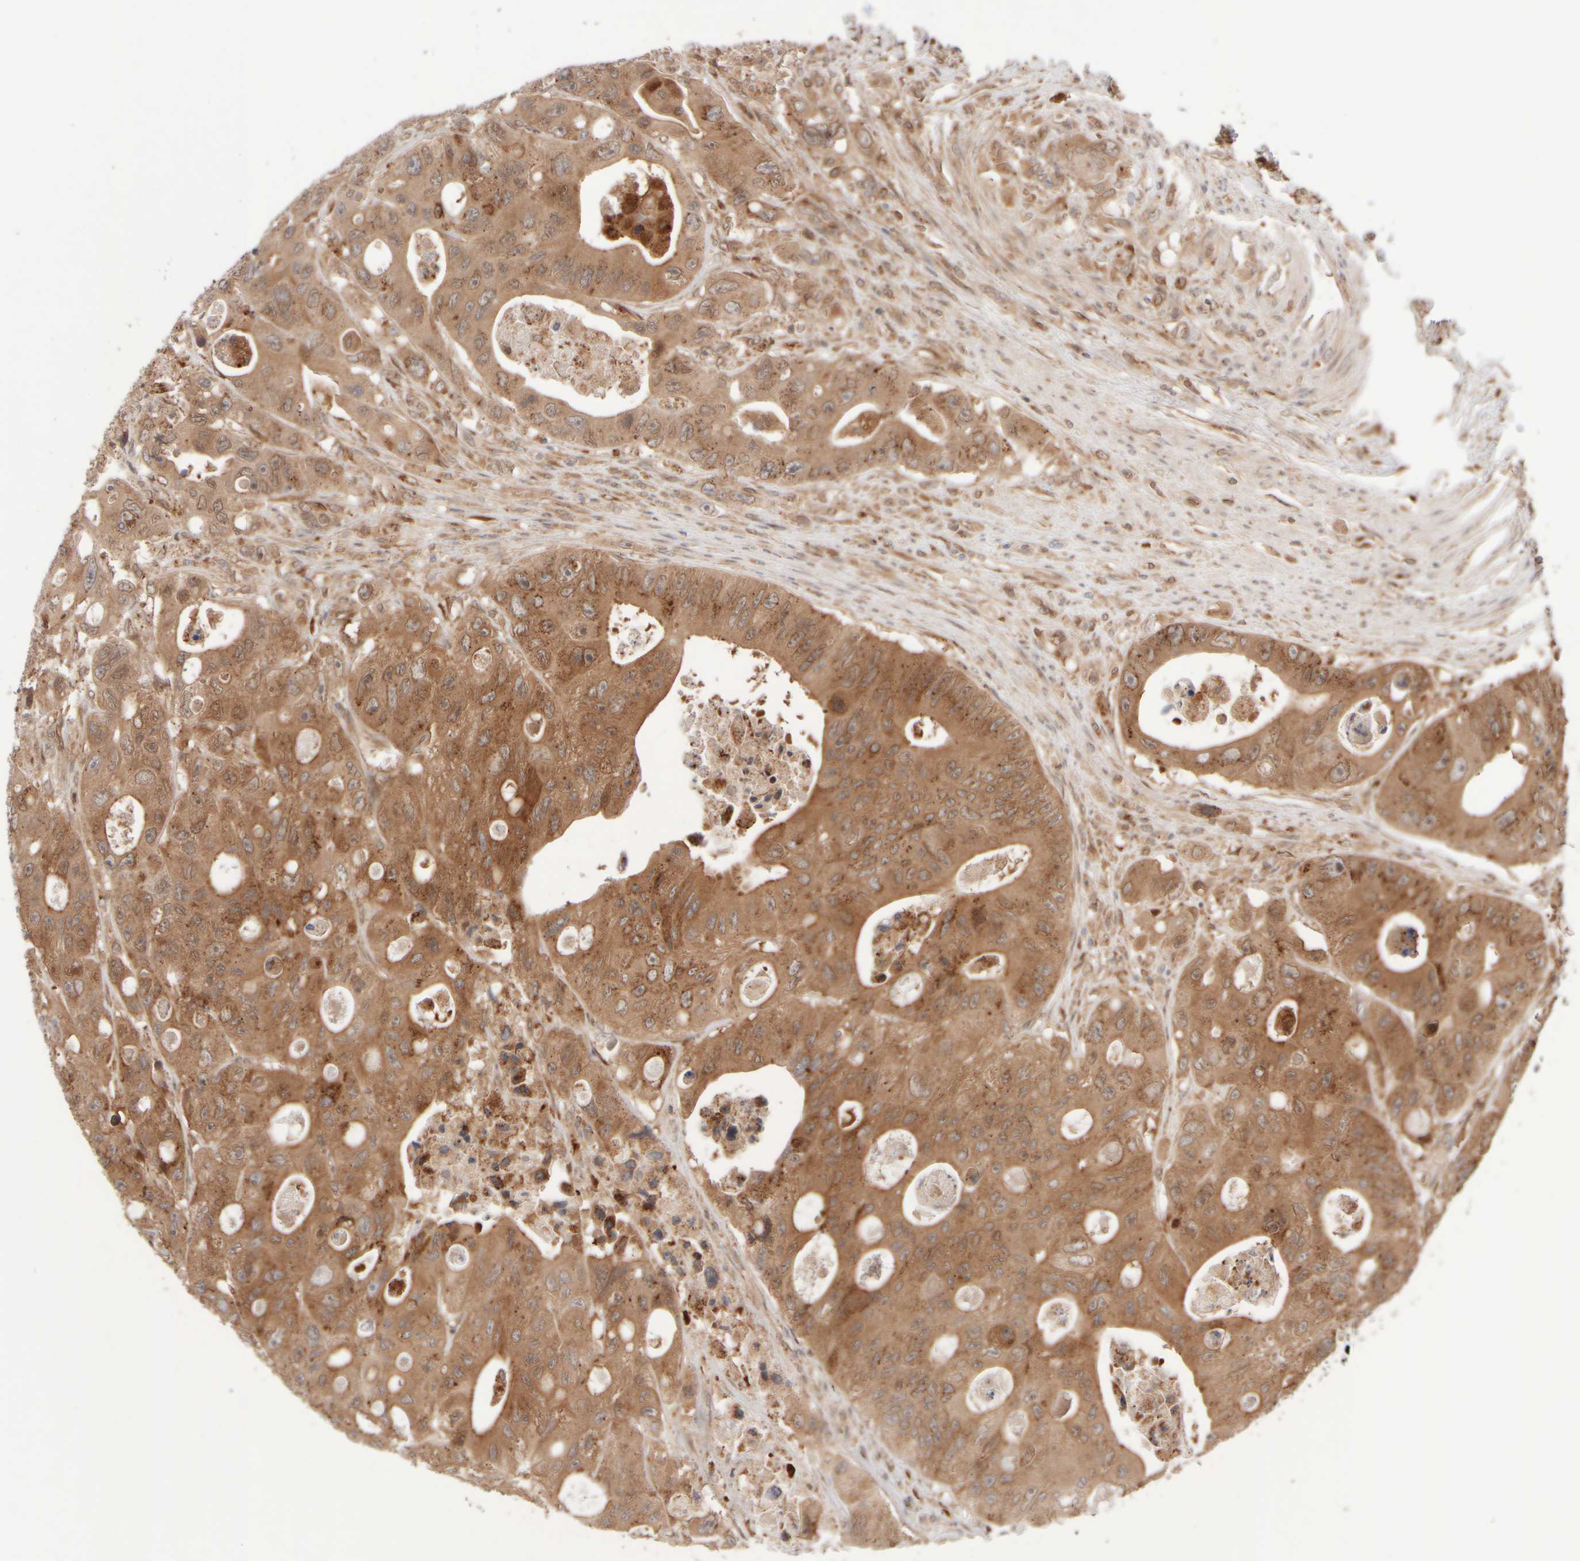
{"staining": {"intensity": "moderate", "quantity": ">75%", "location": "cytoplasmic/membranous"}, "tissue": "colorectal cancer", "cell_type": "Tumor cells", "image_type": "cancer", "snomed": [{"axis": "morphology", "description": "Adenocarcinoma, NOS"}, {"axis": "topography", "description": "Colon"}], "caption": "IHC photomicrograph of neoplastic tissue: human colorectal cancer (adenocarcinoma) stained using immunohistochemistry shows medium levels of moderate protein expression localized specifically in the cytoplasmic/membranous of tumor cells, appearing as a cytoplasmic/membranous brown color.", "gene": "GCN1", "patient": {"sex": "female", "age": 46}}